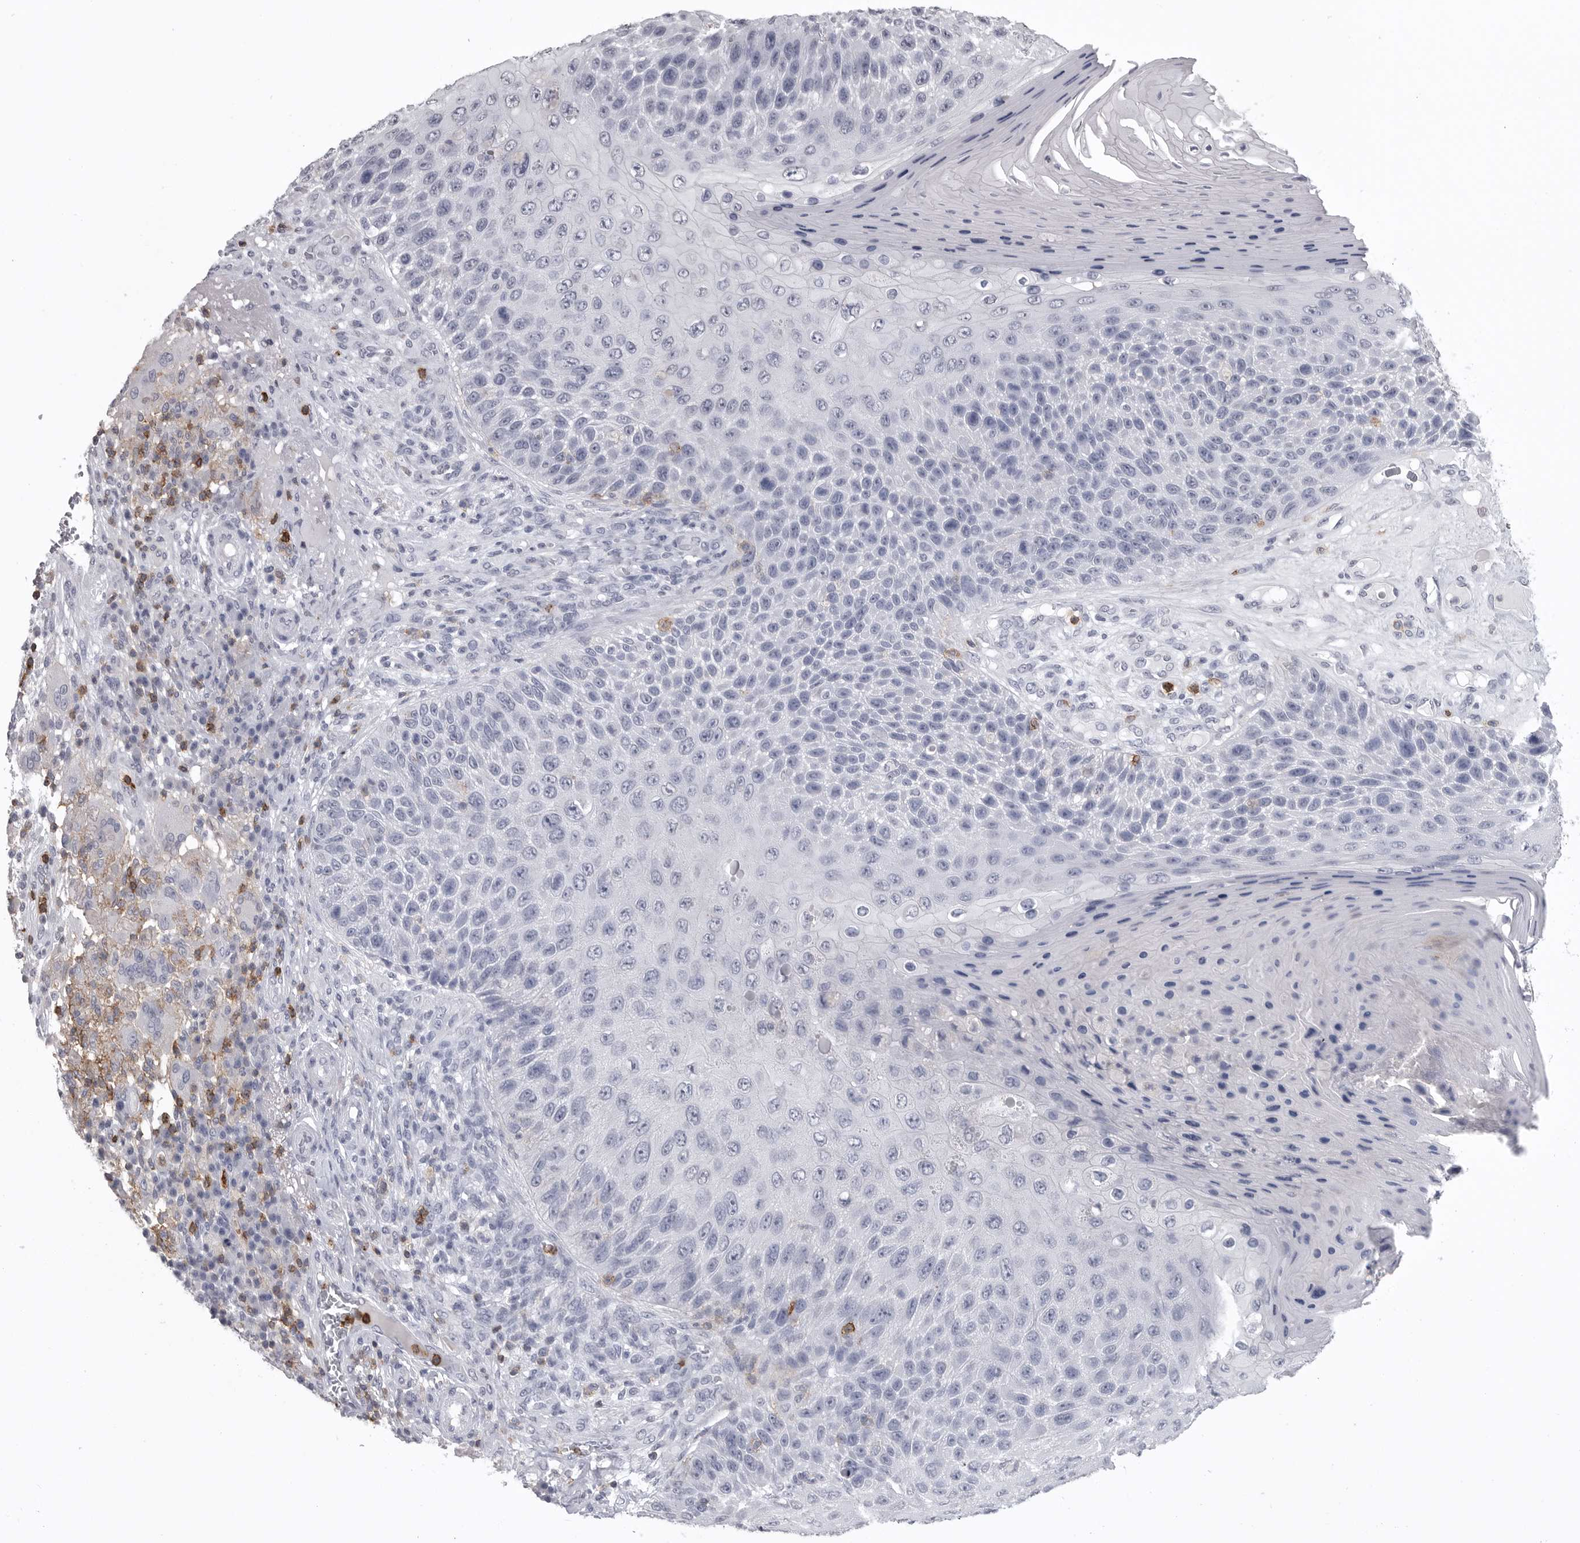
{"staining": {"intensity": "negative", "quantity": "none", "location": "none"}, "tissue": "skin cancer", "cell_type": "Tumor cells", "image_type": "cancer", "snomed": [{"axis": "morphology", "description": "Squamous cell carcinoma, NOS"}, {"axis": "topography", "description": "Skin"}], "caption": "This is an IHC image of skin cancer (squamous cell carcinoma). There is no positivity in tumor cells.", "gene": "ITGAL", "patient": {"sex": "female", "age": 88}}